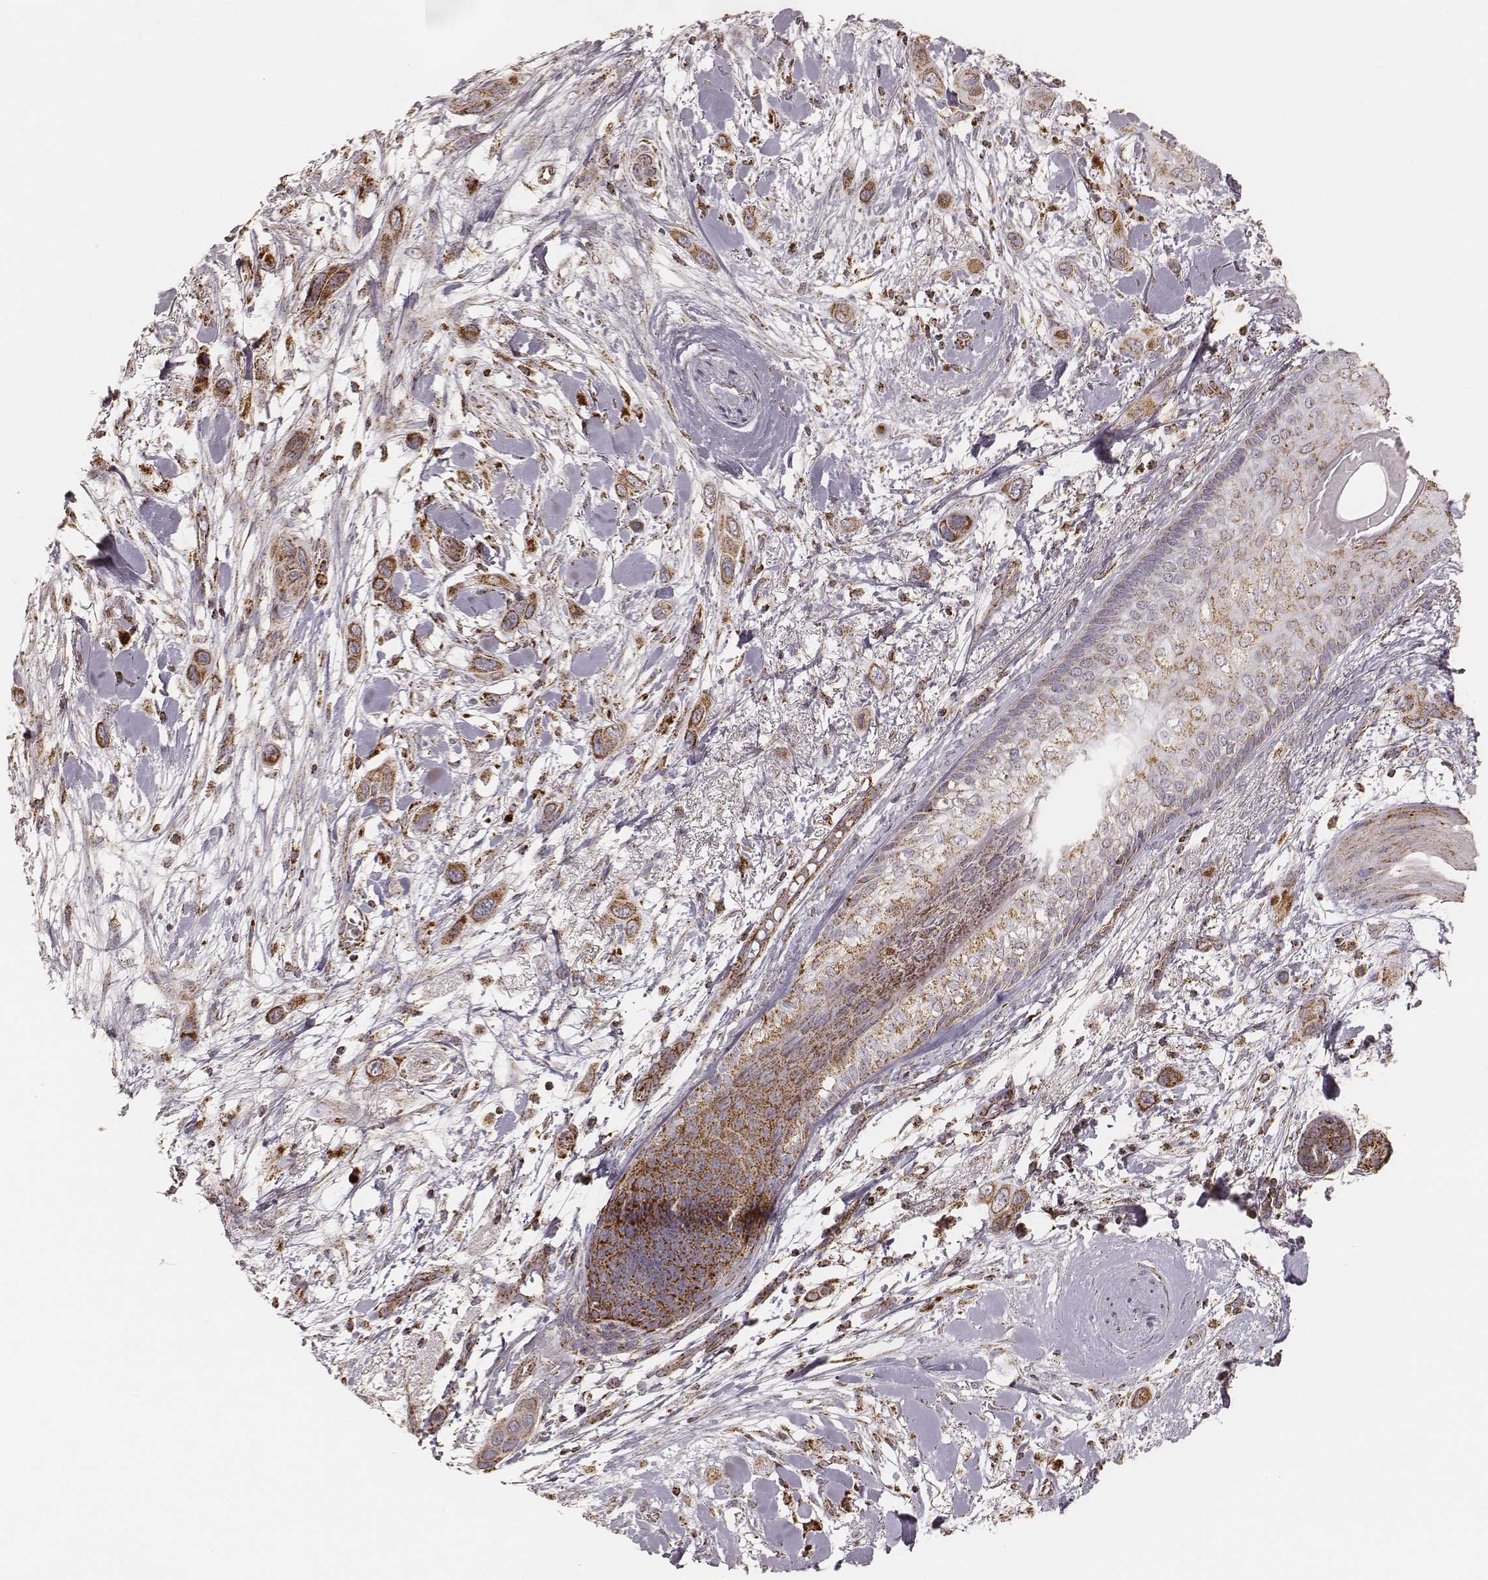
{"staining": {"intensity": "strong", "quantity": ">75%", "location": "cytoplasmic/membranous"}, "tissue": "skin cancer", "cell_type": "Tumor cells", "image_type": "cancer", "snomed": [{"axis": "morphology", "description": "Squamous cell carcinoma, NOS"}, {"axis": "topography", "description": "Skin"}], "caption": "A brown stain labels strong cytoplasmic/membranous expression of a protein in skin cancer tumor cells.", "gene": "CS", "patient": {"sex": "male", "age": 79}}